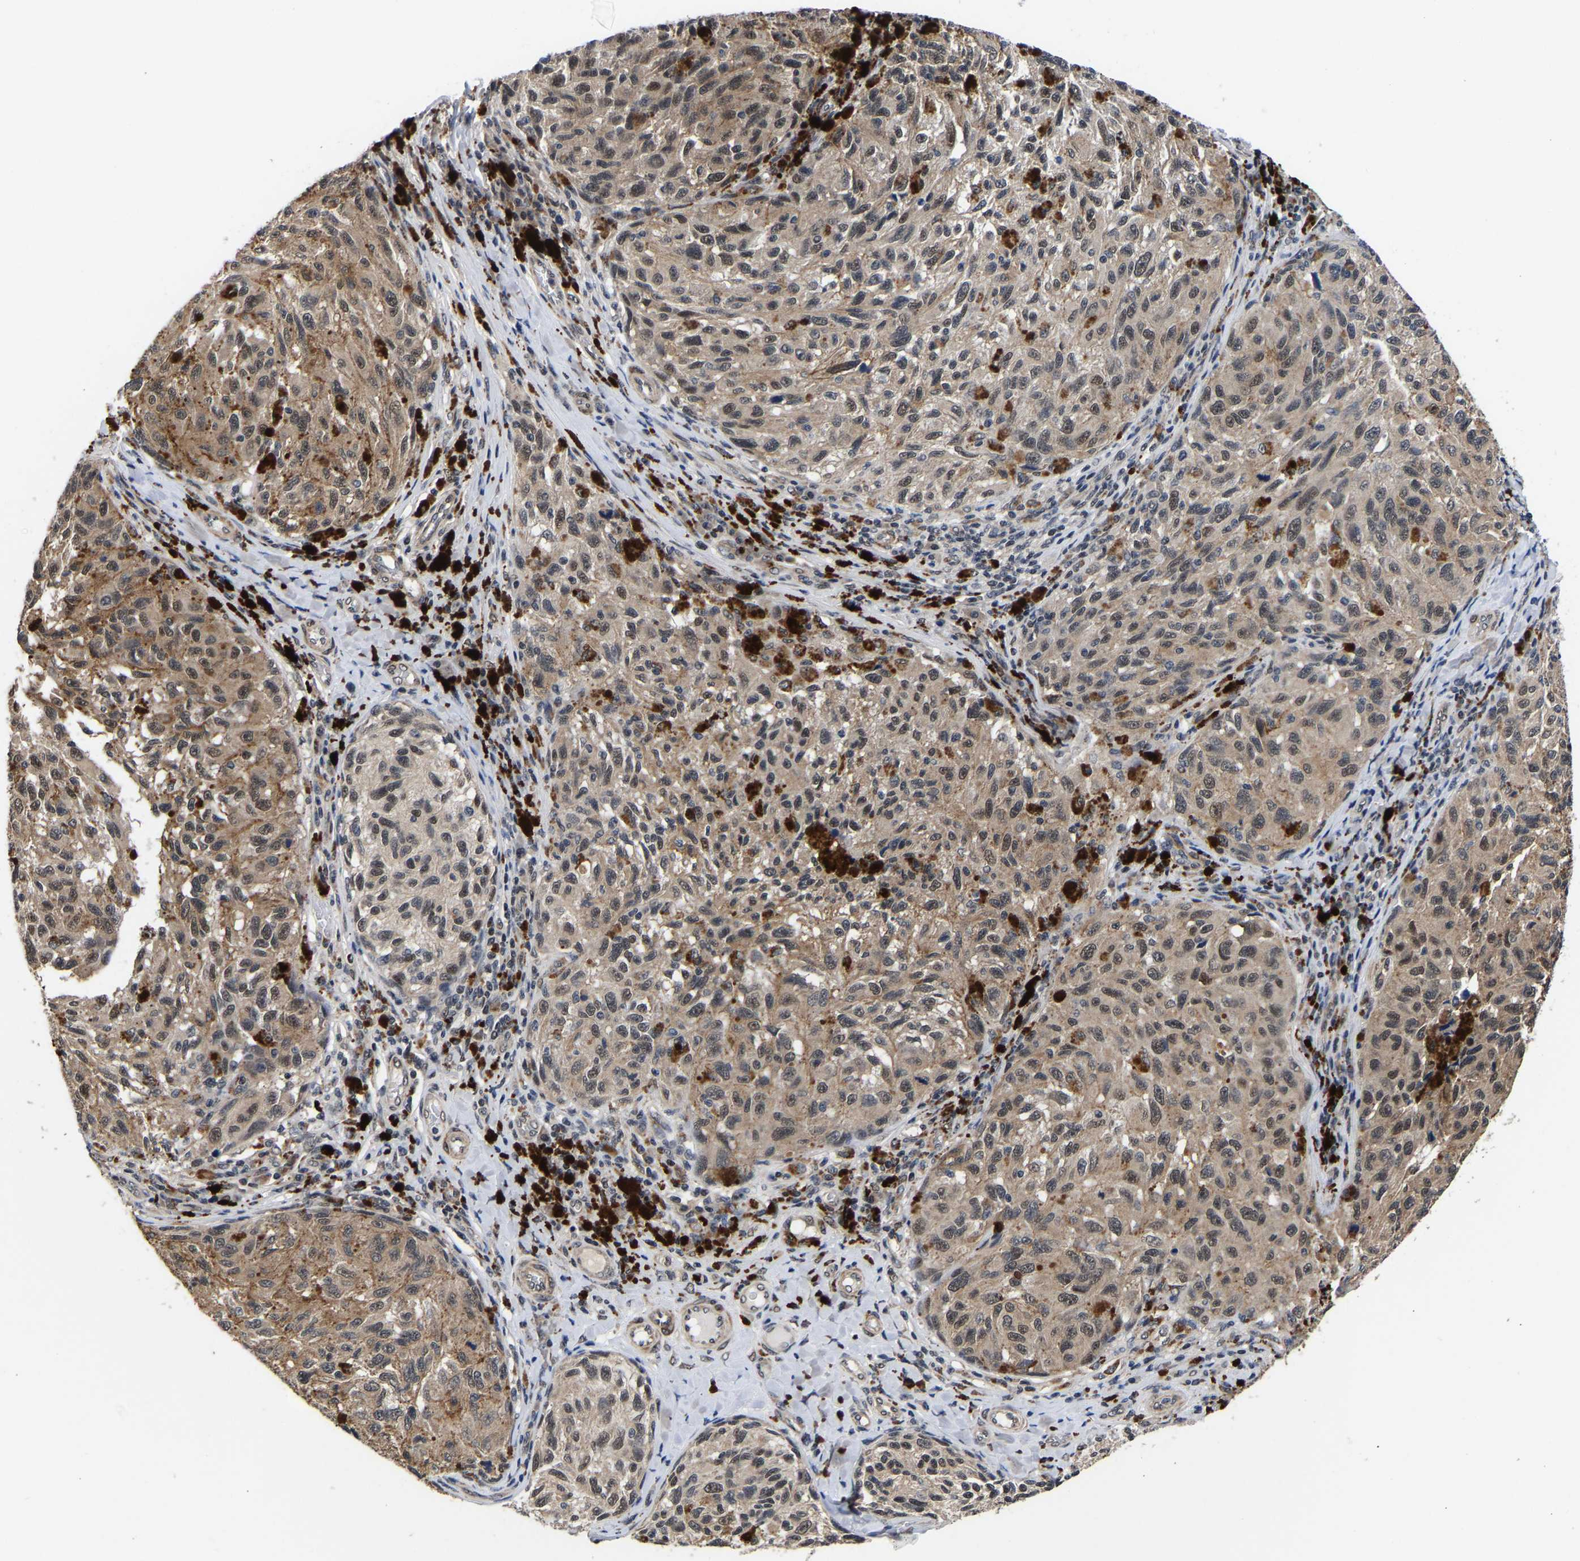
{"staining": {"intensity": "weak", "quantity": ">75%", "location": "cytoplasmic/membranous"}, "tissue": "melanoma", "cell_type": "Tumor cells", "image_type": "cancer", "snomed": [{"axis": "morphology", "description": "Malignant melanoma, NOS"}, {"axis": "topography", "description": "Skin"}], "caption": "Weak cytoplasmic/membranous expression is appreciated in approximately >75% of tumor cells in malignant melanoma.", "gene": "METTL16", "patient": {"sex": "female", "age": 73}}